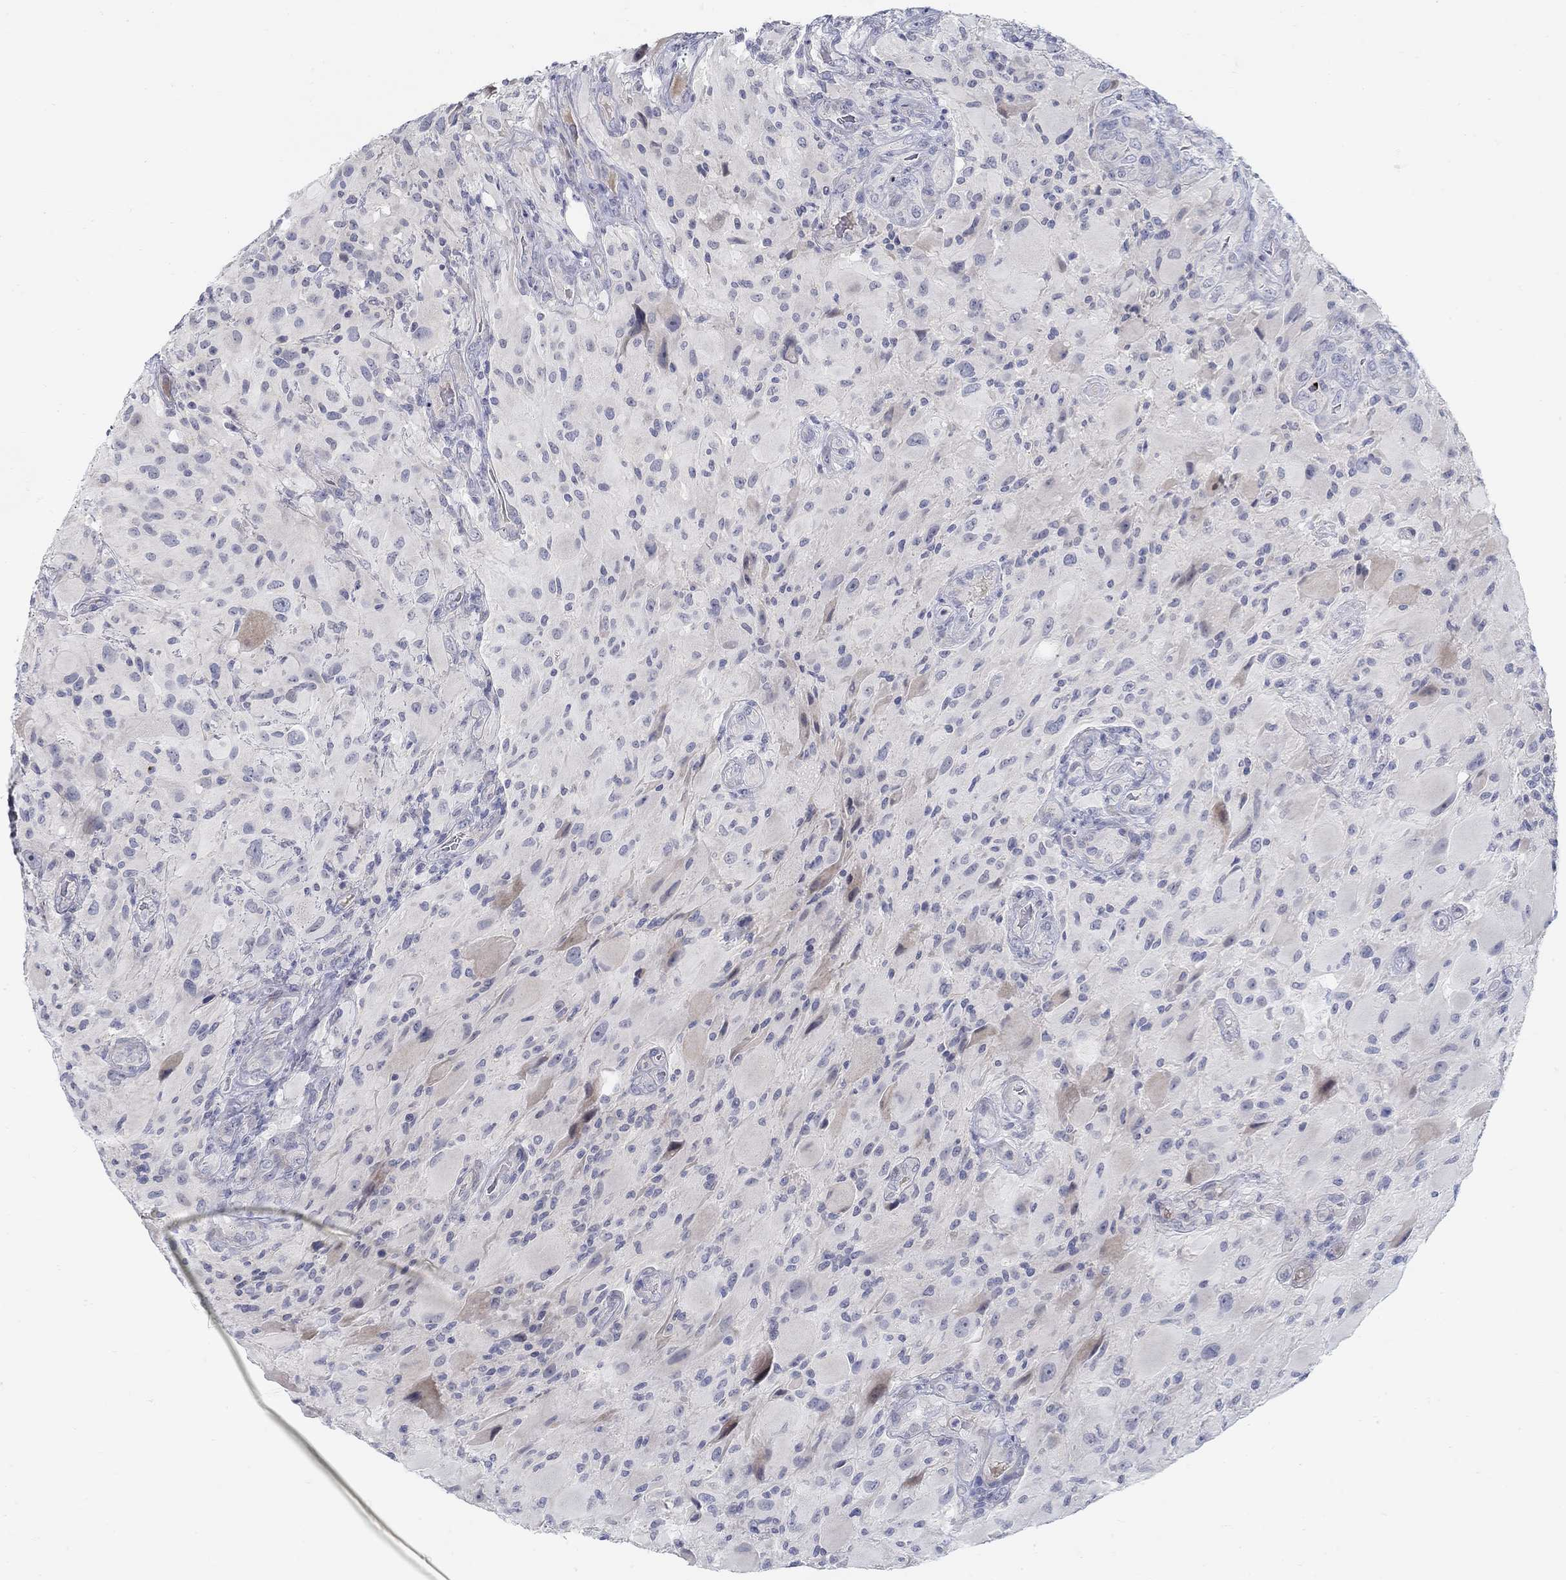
{"staining": {"intensity": "negative", "quantity": "none", "location": "none"}, "tissue": "glioma", "cell_type": "Tumor cells", "image_type": "cancer", "snomed": [{"axis": "morphology", "description": "Glioma, malignant, High grade"}, {"axis": "topography", "description": "Cerebral cortex"}], "caption": "Tumor cells show no significant protein positivity in glioma. Brightfield microscopy of IHC stained with DAB (brown) and hematoxylin (blue), captured at high magnification.", "gene": "ANO7", "patient": {"sex": "male", "age": 35}}